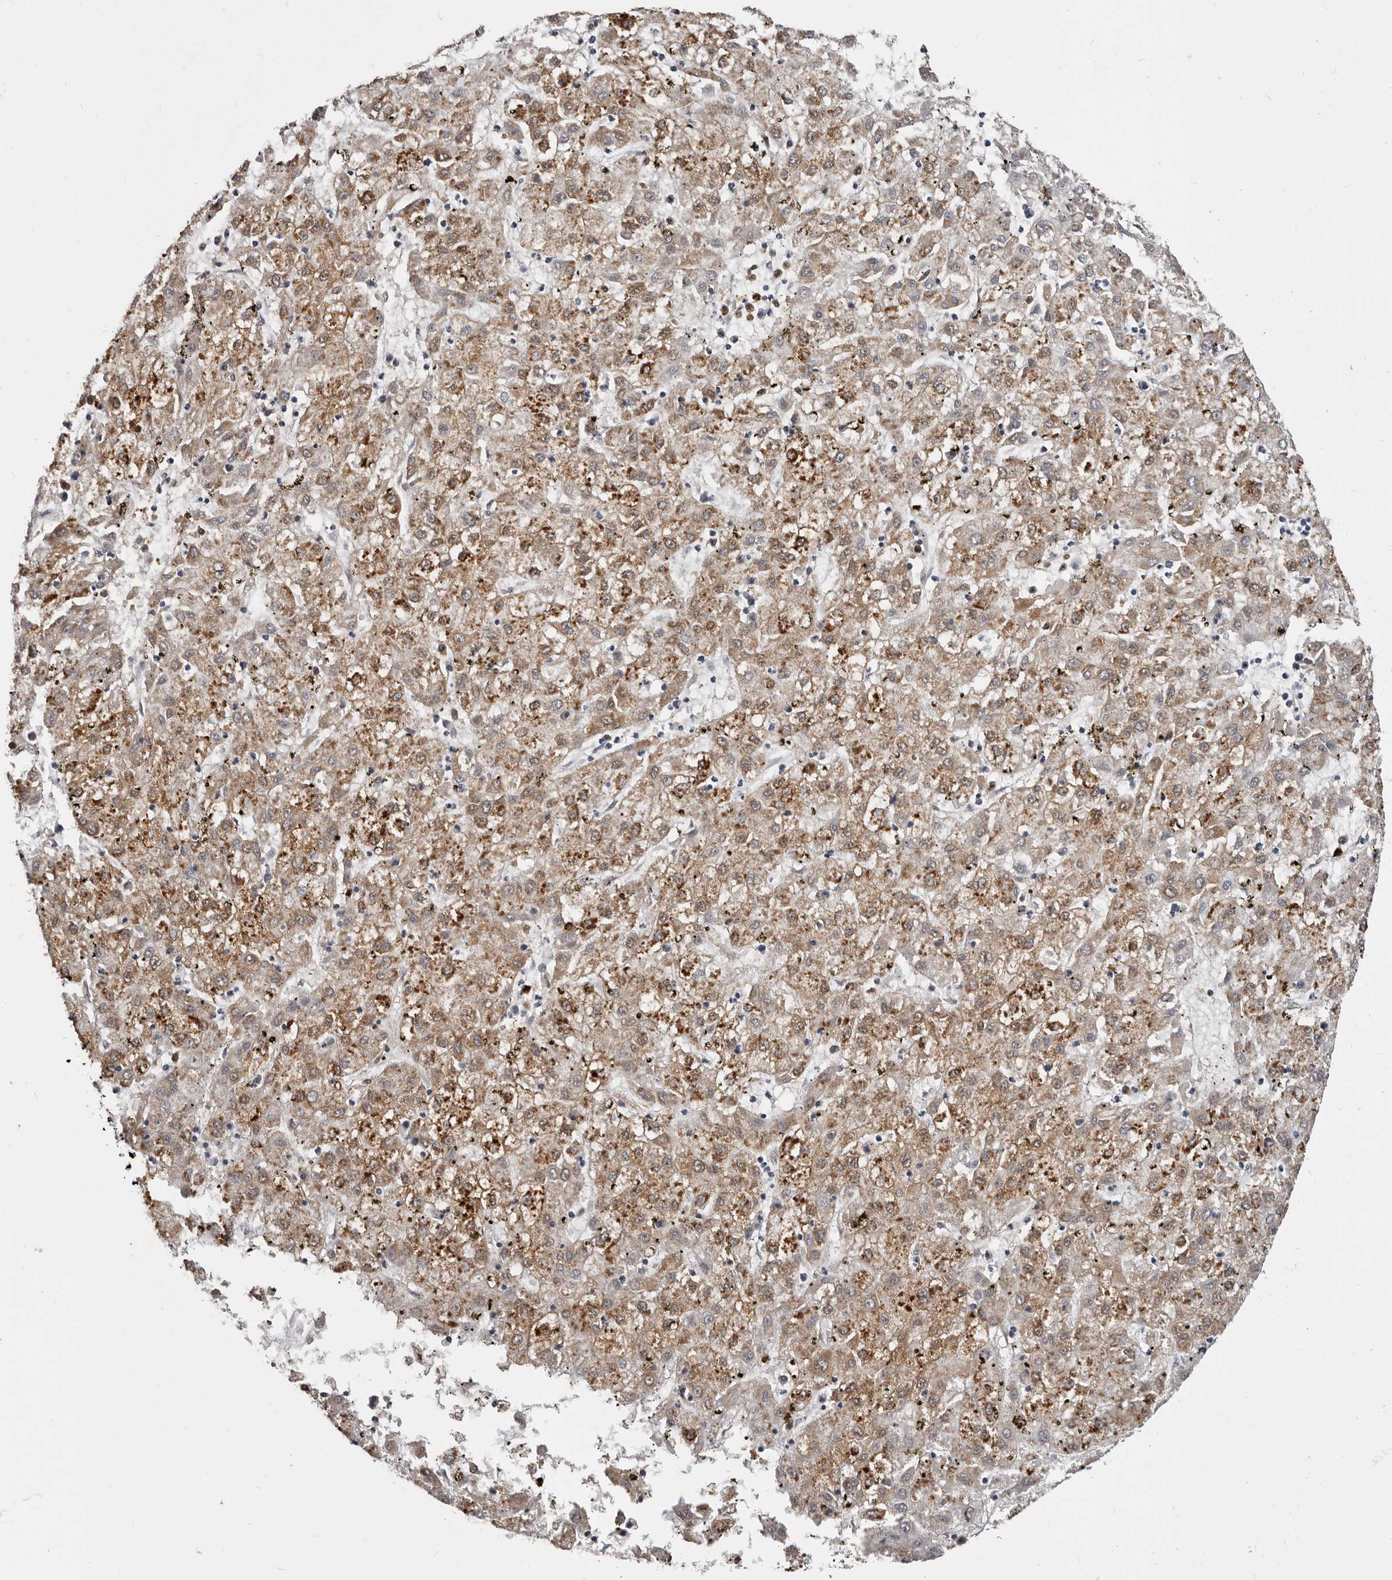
{"staining": {"intensity": "moderate", "quantity": ">75%", "location": "cytoplasmic/membranous"}, "tissue": "liver cancer", "cell_type": "Tumor cells", "image_type": "cancer", "snomed": [{"axis": "morphology", "description": "Carcinoma, Hepatocellular, NOS"}, {"axis": "topography", "description": "Liver"}], "caption": "IHC of human liver cancer (hepatocellular carcinoma) exhibits medium levels of moderate cytoplasmic/membranous positivity in approximately >75% of tumor cells.", "gene": "GPR157", "patient": {"sex": "male", "age": 72}}